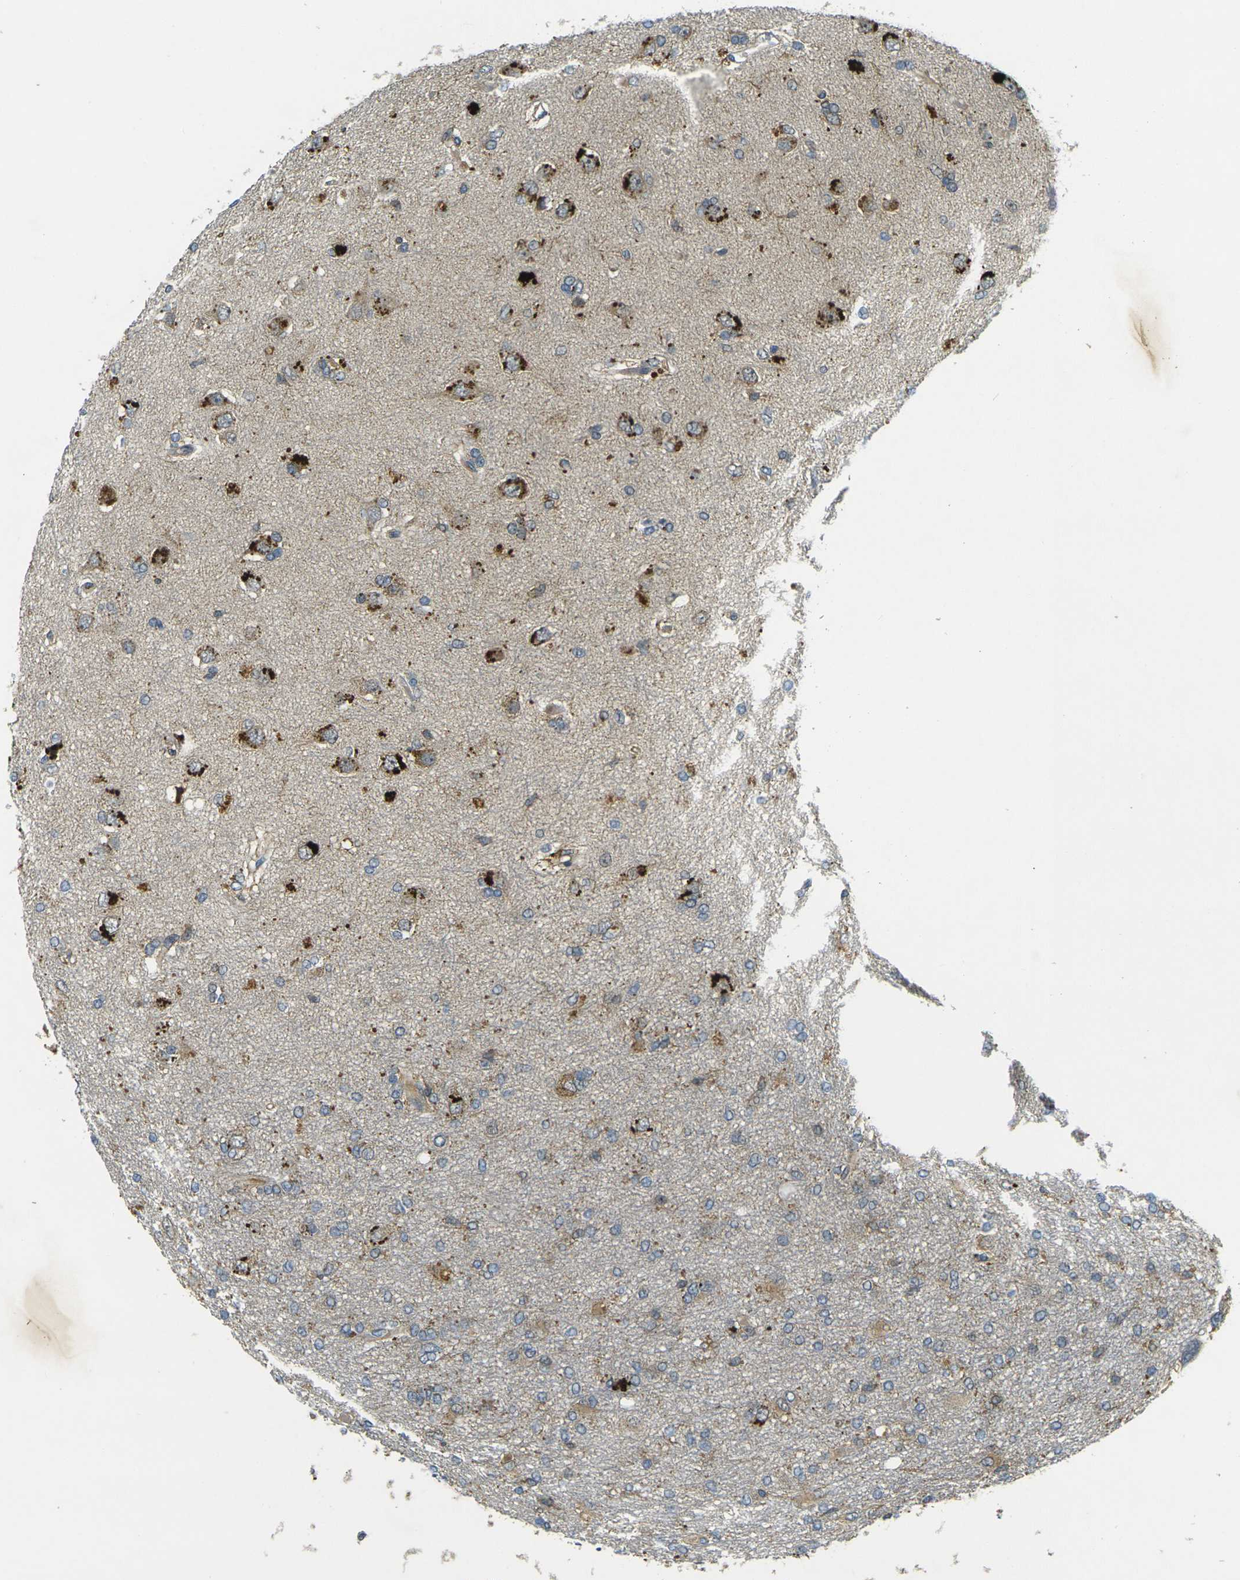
{"staining": {"intensity": "moderate", "quantity": "<25%", "location": "cytoplasmic/membranous"}, "tissue": "glioma", "cell_type": "Tumor cells", "image_type": "cancer", "snomed": [{"axis": "morphology", "description": "Glioma, malignant, High grade"}, {"axis": "topography", "description": "Brain"}], "caption": "Brown immunohistochemical staining in human glioma displays moderate cytoplasmic/membranous expression in about <25% of tumor cells.", "gene": "PIGL", "patient": {"sex": "female", "age": 59}}